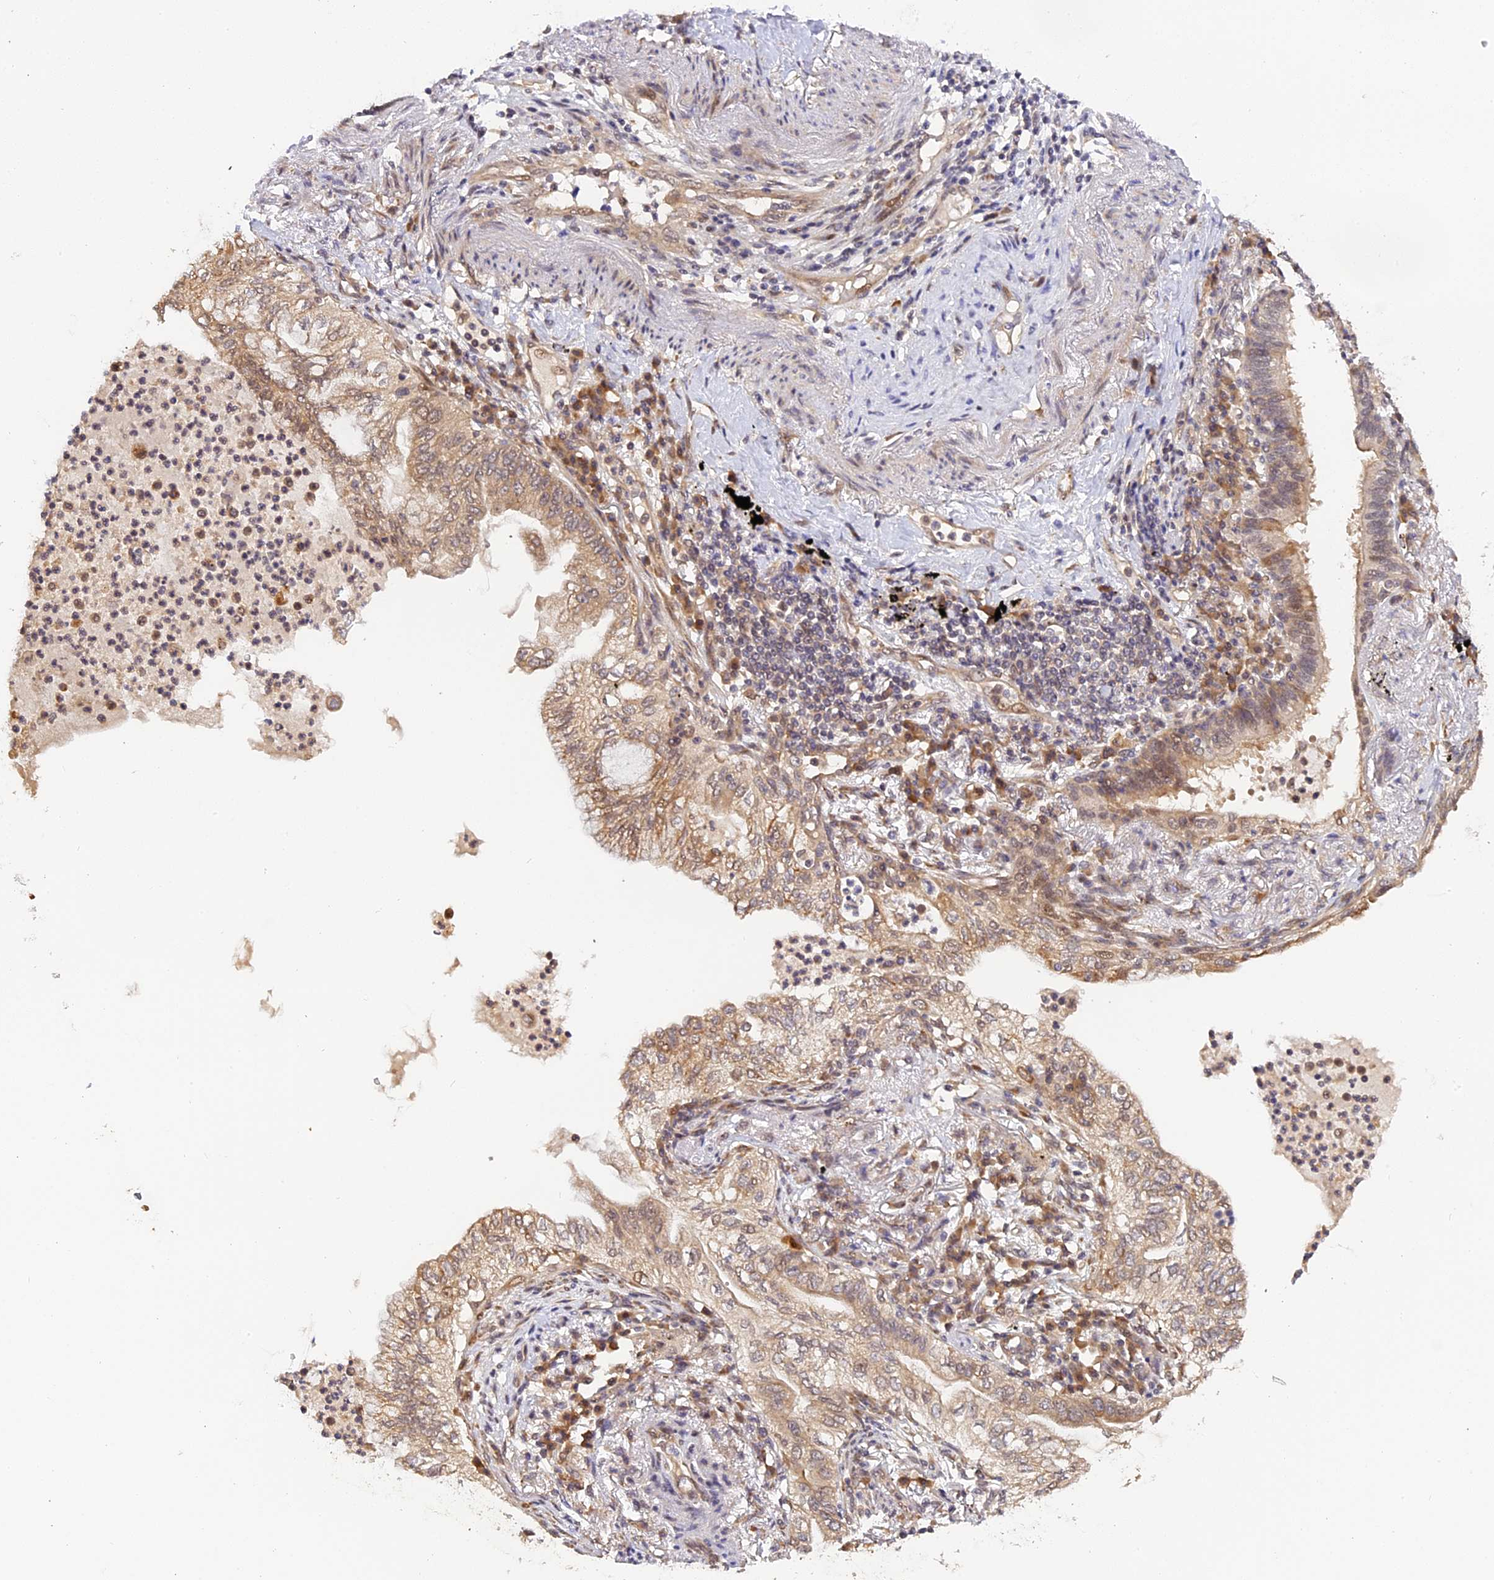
{"staining": {"intensity": "weak", "quantity": "25%-75%", "location": "cytoplasmic/membranous"}, "tissue": "lung cancer", "cell_type": "Tumor cells", "image_type": "cancer", "snomed": [{"axis": "morphology", "description": "Normal tissue, NOS"}, {"axis": "morphology", "description": "Adenocarcinoma, NOS"}, {"axis": "topography", "description": "Bronchus"}, {"axis": "topography", "description": "Lung"}], "caption": "Immunohistochemistry image of neoplastic tissue: human lung cancer stained using IHC displays low levels of weak protein expression localized specifically in the cytoplasmic/membranous of tumor cells, appearing as a cytoplasmic/membranous brown color.", "gene": "IMPACT", "patient": {"sex": "female", "age": 70}}